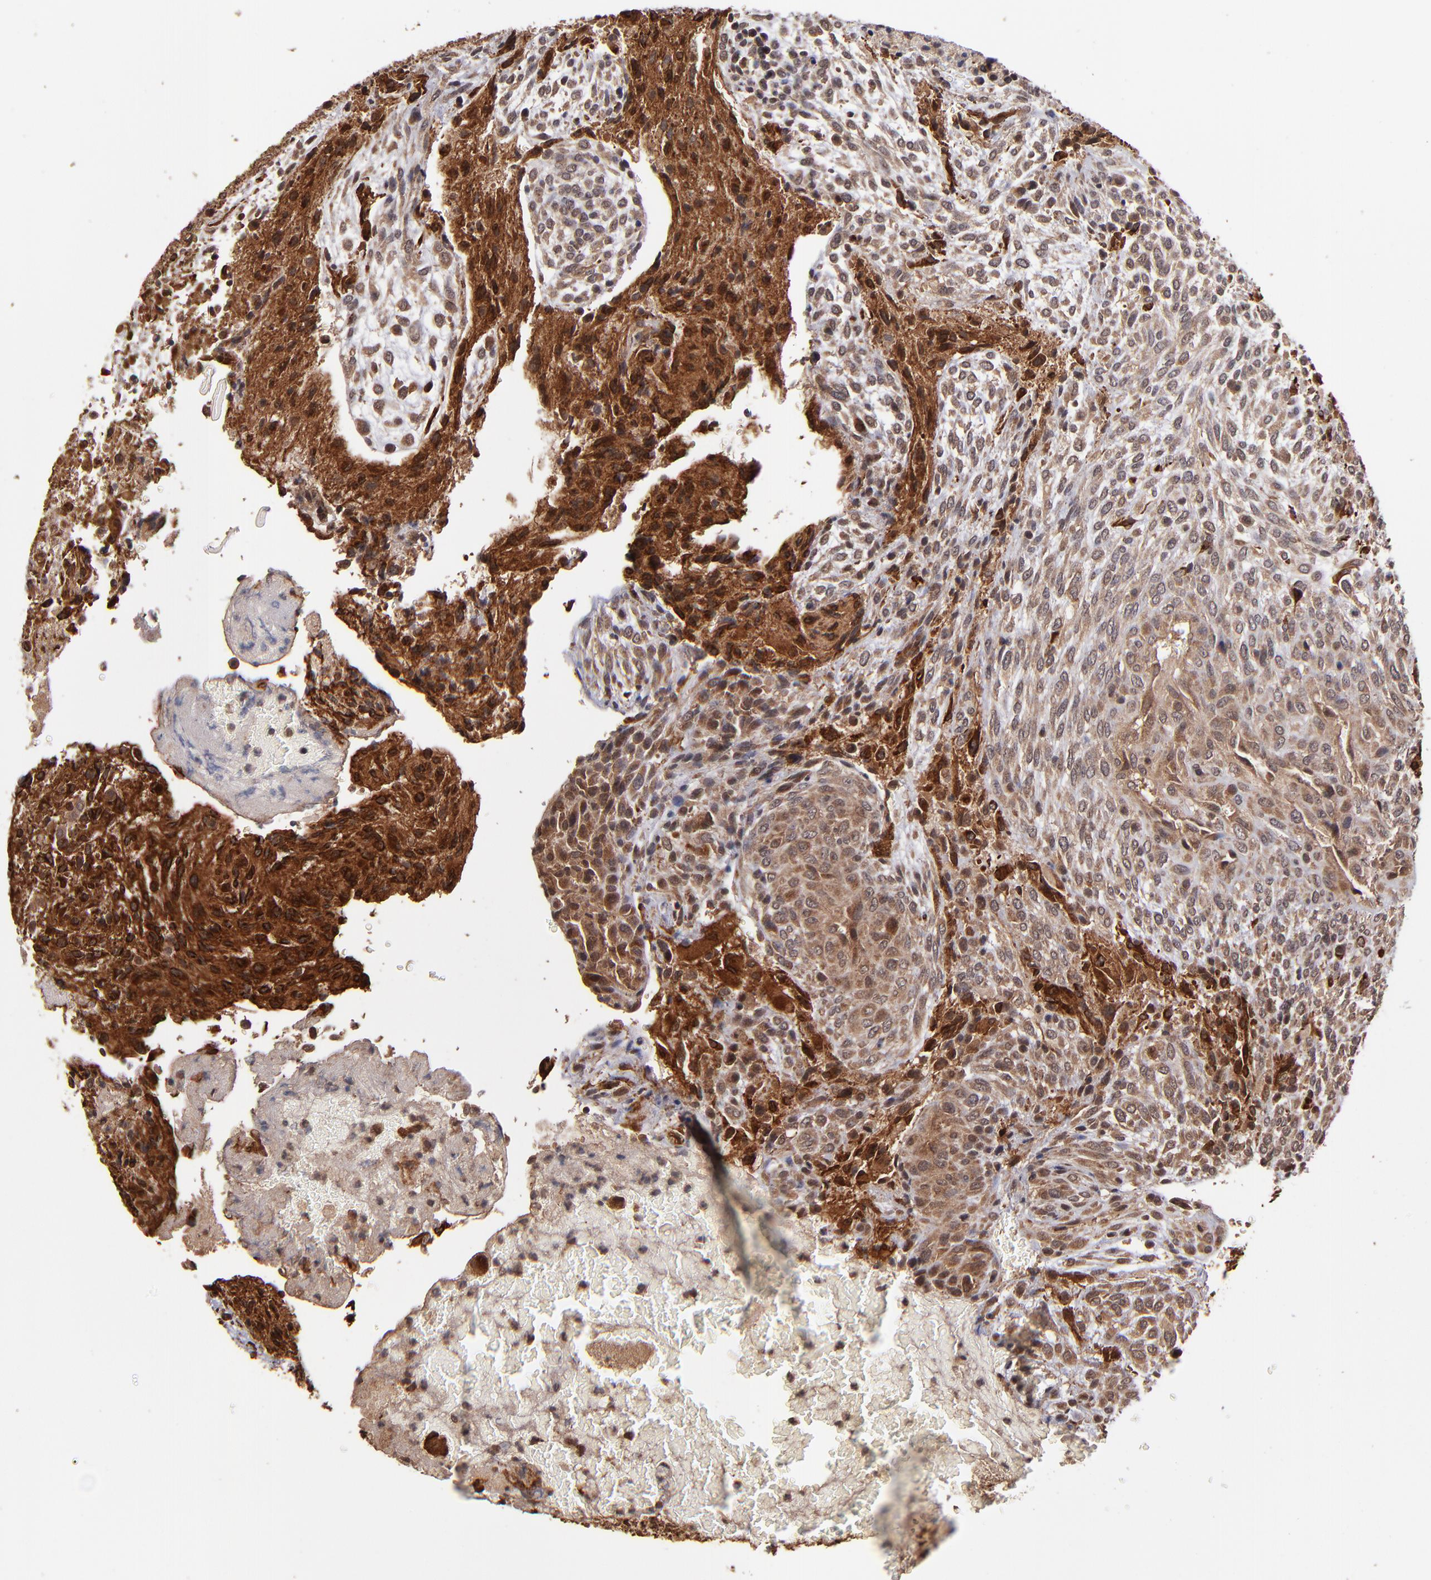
{"staining": {"intensity": "strong", "quantity": "25%-75%", "location": "cytoplasmic/membranous"}, "tissue": "glioma", "cell_type": "Tumor cells", "image_type": "cancer", "snomed": [{"axis": "morphology", "description": "Glioma, malignant, High grade"}, {"axis": "topography", "description": "Cerebral cortex"}], "caption": "Protein staining demonstrates strong cytoplasmic/membranous expression in about 25%-75% of tumor cells in glioma. The staining was performed using DAB (3,3'-diaminobenzidine) to visualize the protein expression in brown, while the nuclei were stained in blue with hematoxylin (Magnification: 20x).", "gene": "NFE2L2", "patient": {"sex": "female", "age": 55}}